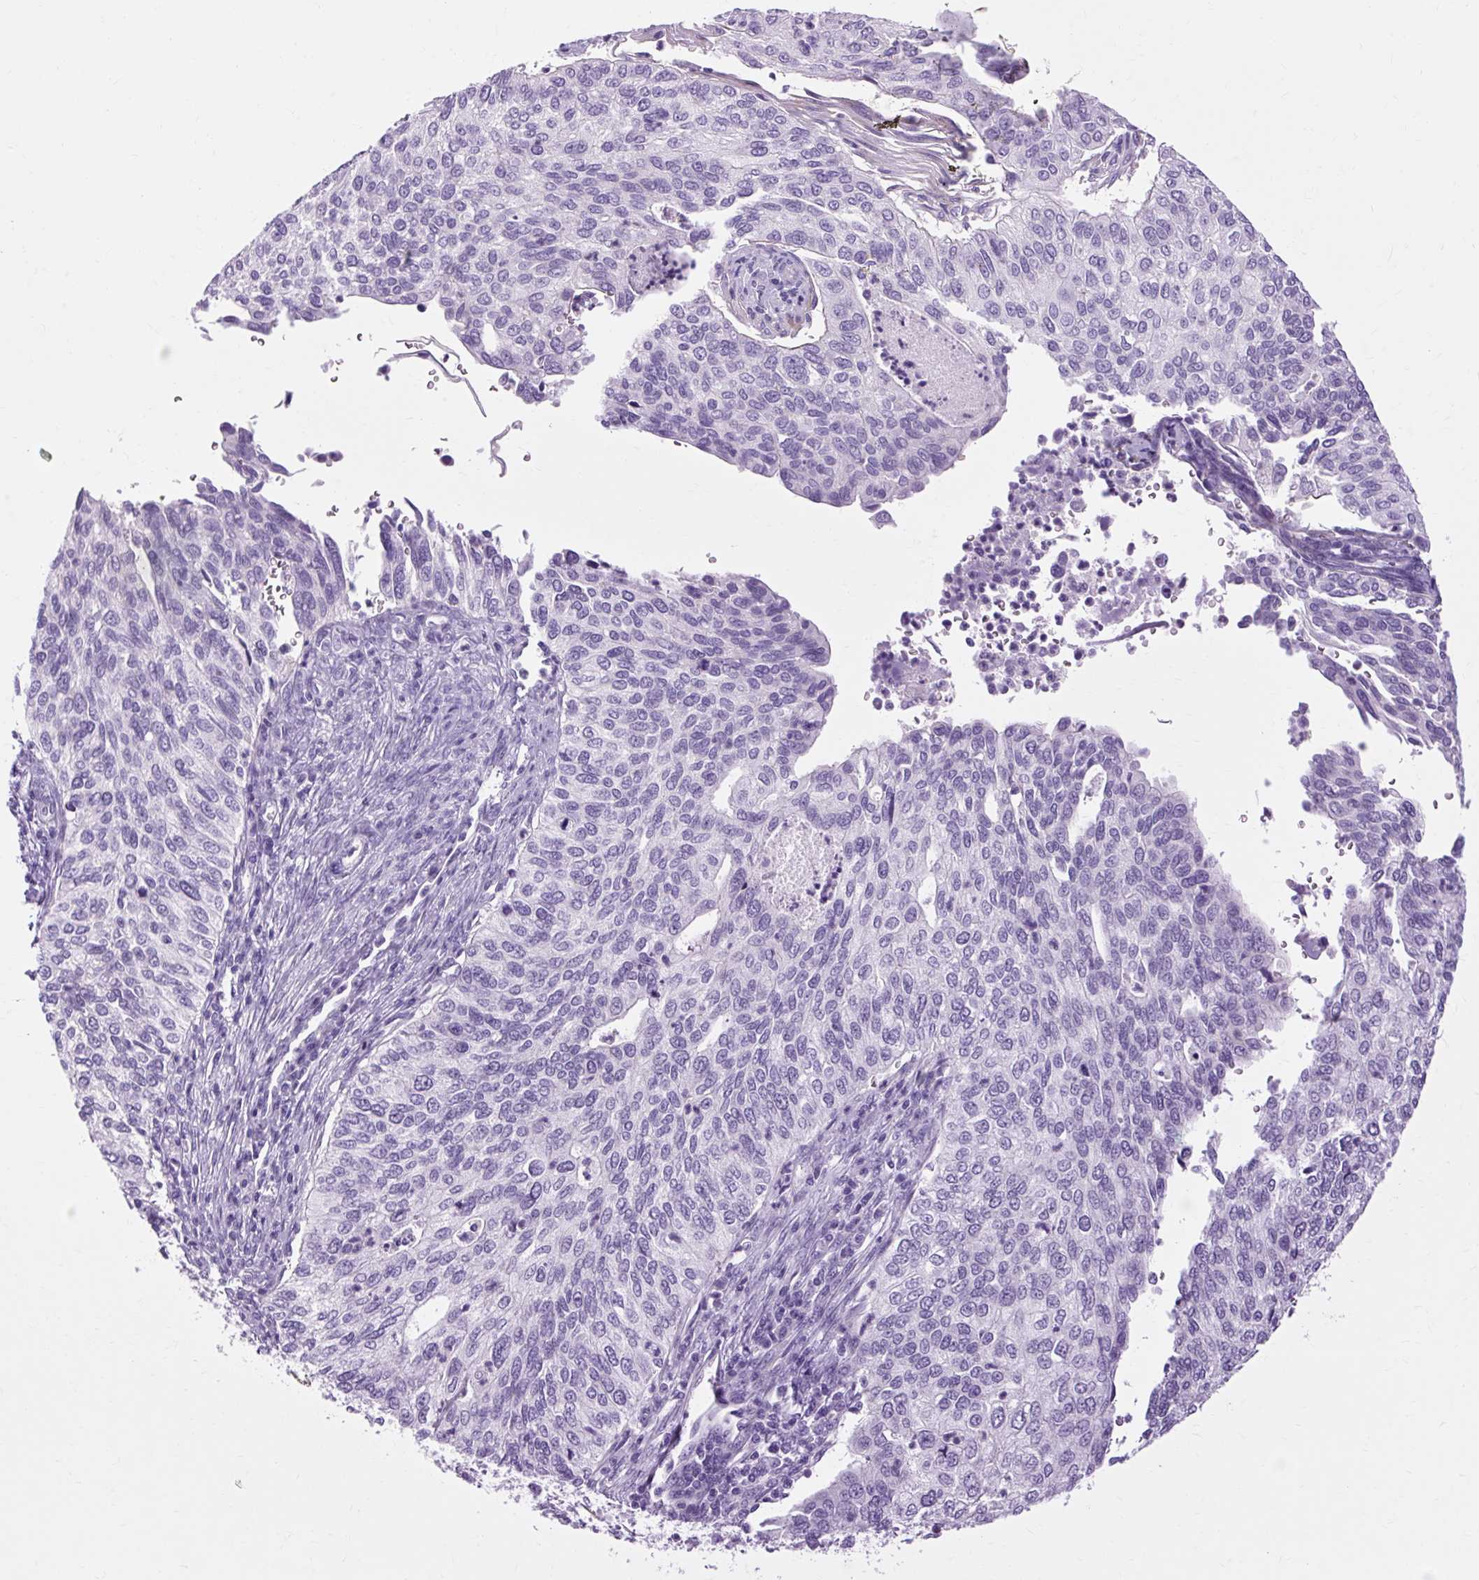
{"staining": {"intensity": "negative", "quantity": "none", "location": "none"}, "tissue": "cervical cancer", "cell_type": "Tumor cells", "image_type": "cancer", "snomed": [{"axis": "morphology", "description": "Squamous cell carcinoma, NOS"}, {"axis": "topography", "description": "Cervix"}], "caption": "A photomicrograph of cervical squamous cell carcinoma stained for a protein demonstrates no brown staining in tumor cells.", "gene": "OOEP", "patient": {"sex": "female", "age": 38}}